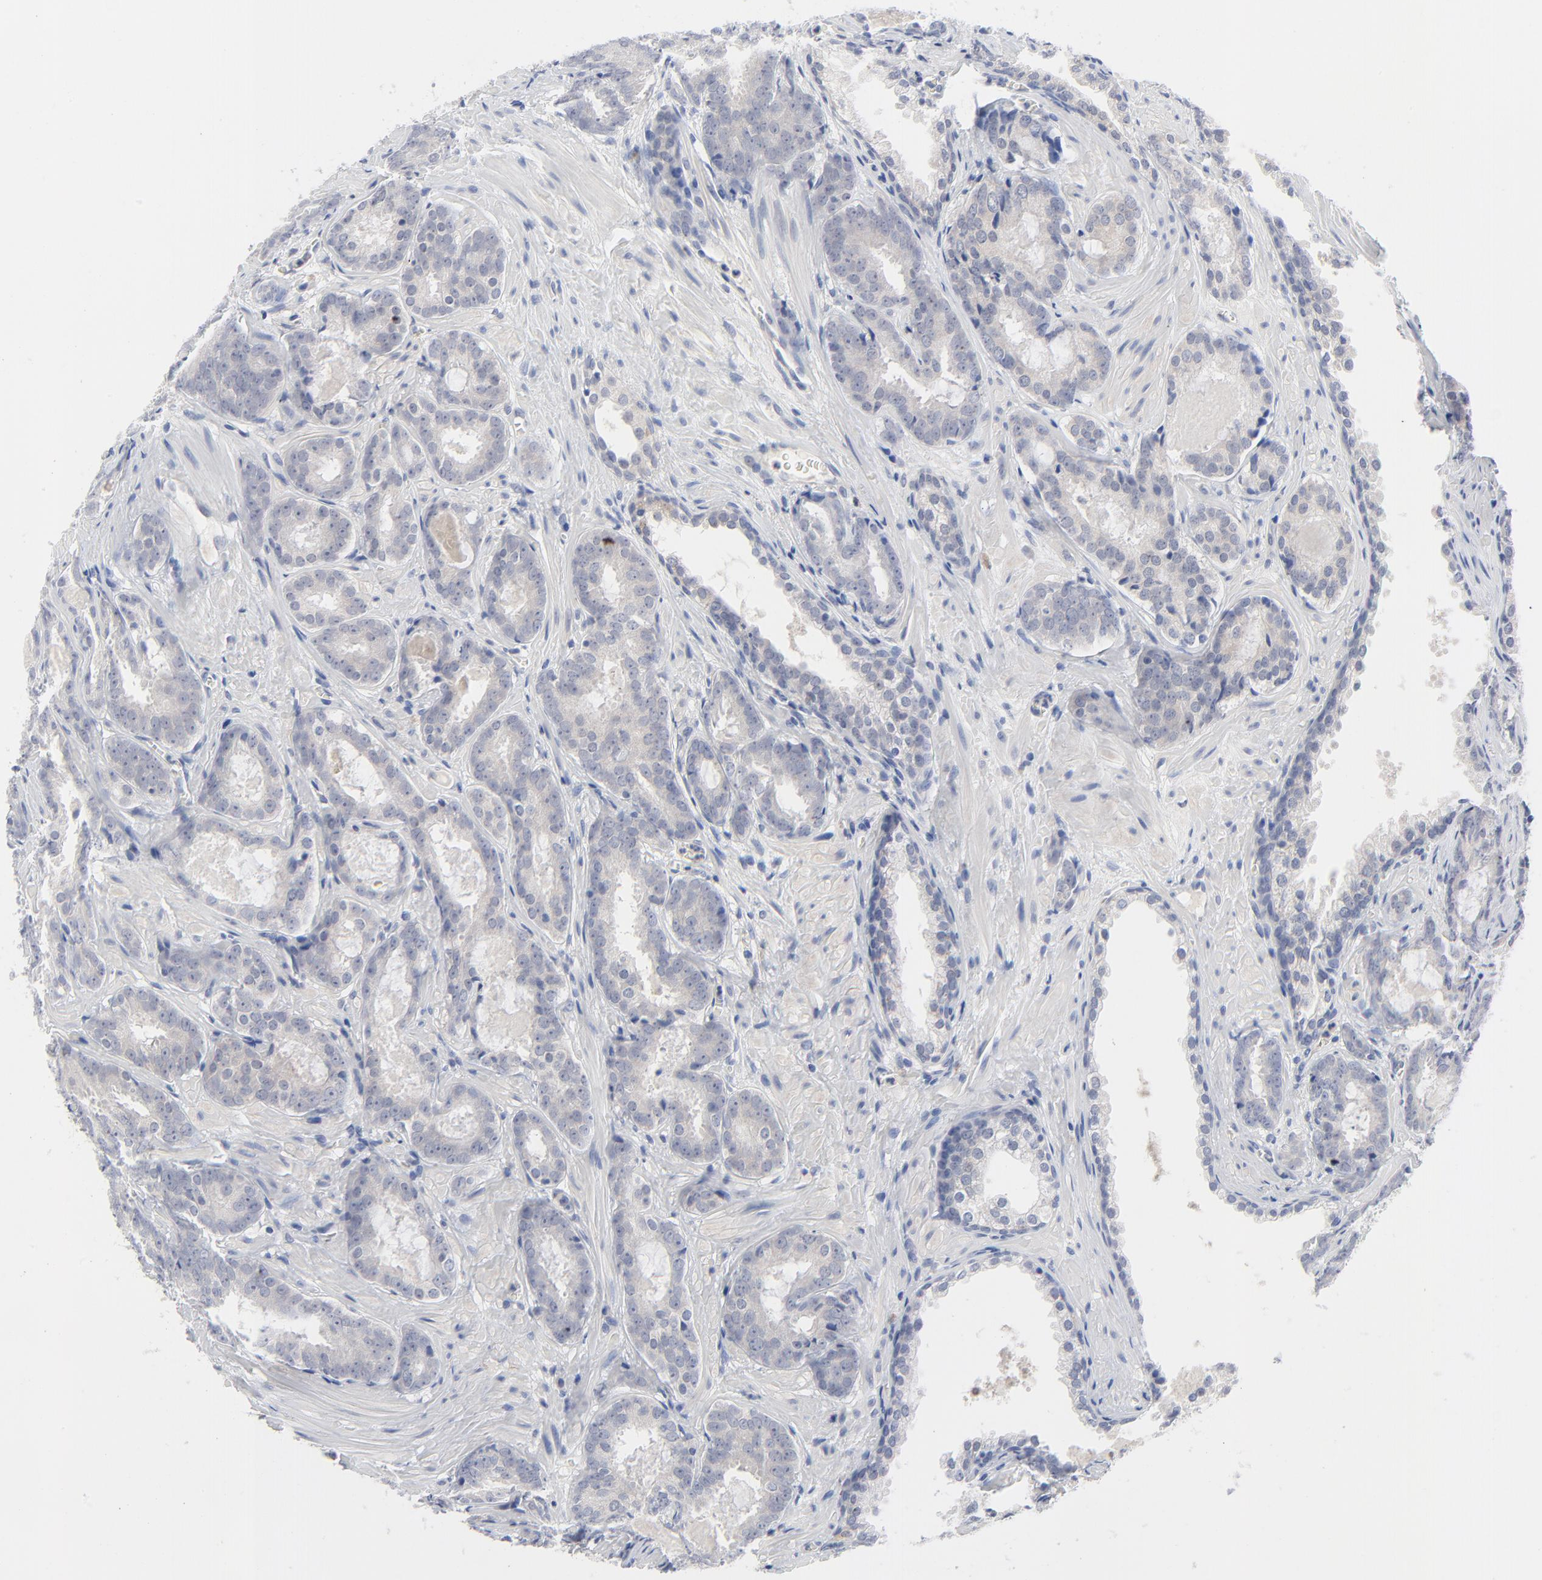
{"staining": {"intensity": "negative", "quantity": "none", "location": "none"}, "tissue": "prostate cancer", "cell_type": "Tumor cells", "image_type": "cancer", "snomed": [{"axis": "morphology", "description": "Adenocarcinoma, Medium grade"}, {"axis": "topography", "description": "Prostate"}], "caption": "The IHC photomicrograph has no significant expression in tumor cells of prostate cancer (medium-grade adenocarcinoma) tissue. The staining was performed using DAB to visualize the protein expression in brown, while the nuclei were stained in blue with hematoxylin (Magnification: 20x).", "gene": "CLEC4G", "patient": {"sex": "male", "age": 64}}